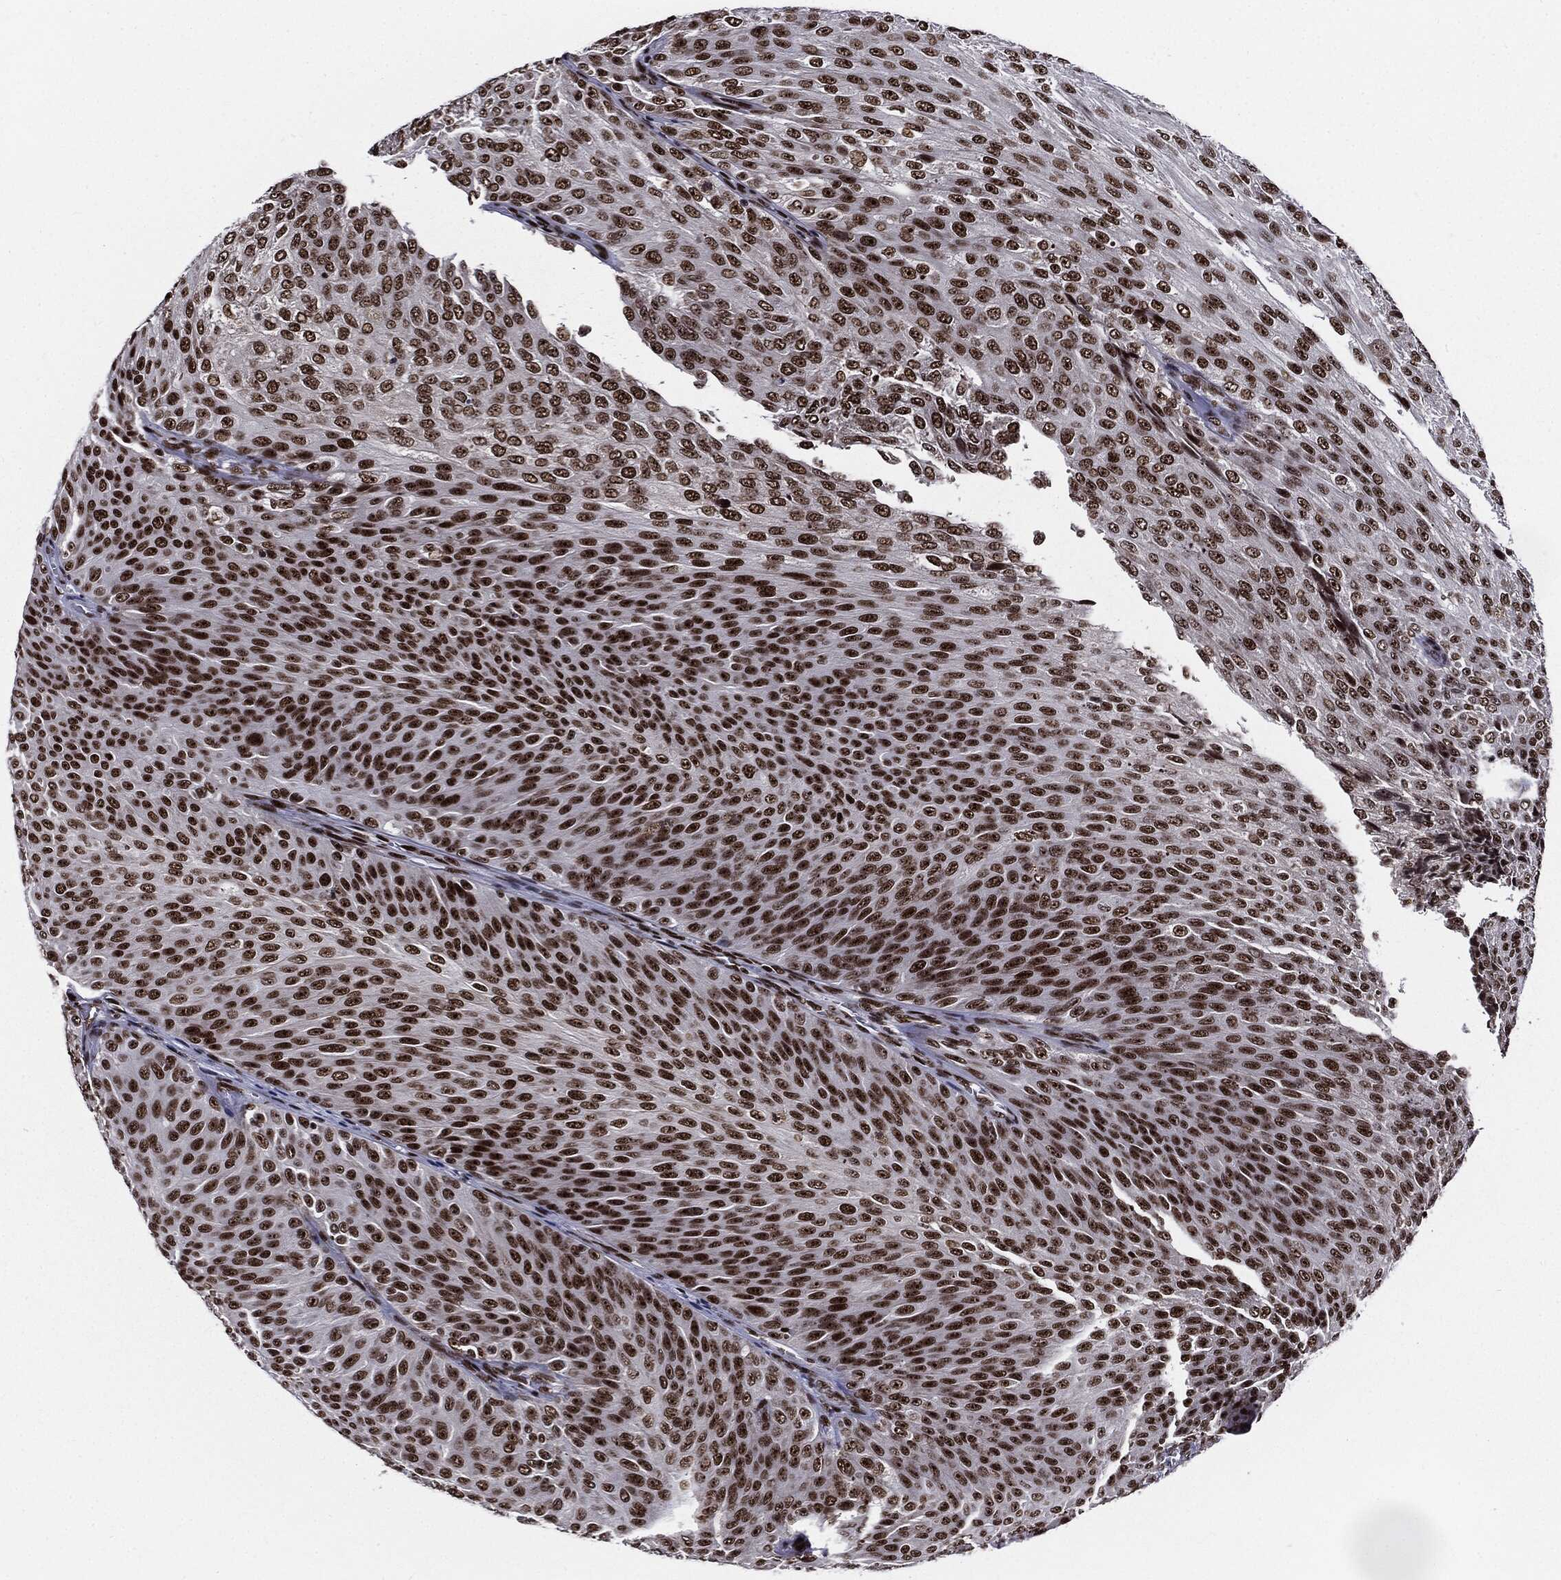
{"staining": {"intensity": "strong", "quantity": ">75%", "location": "nuclear"}, "tissue": "urothelial cancer", "cell_type": "Tumor cells", "image_type": "cancer", "snomed": [{"axis": "morphology", "description": "Urothelial carcinoma, Low grade"}, {"axis": "topography", "description": "Ureter, NOS"}, {"axis": "topography", "description": "Urinary bladder"}], "caption": "Low-grade urothelial carcinoma stained with a brown dye exhibits strong nuclear positive staining in approximately >75% of tumor cells.", "gene": "ZFP91", "patient": {"sex": "male", "age": 78}}